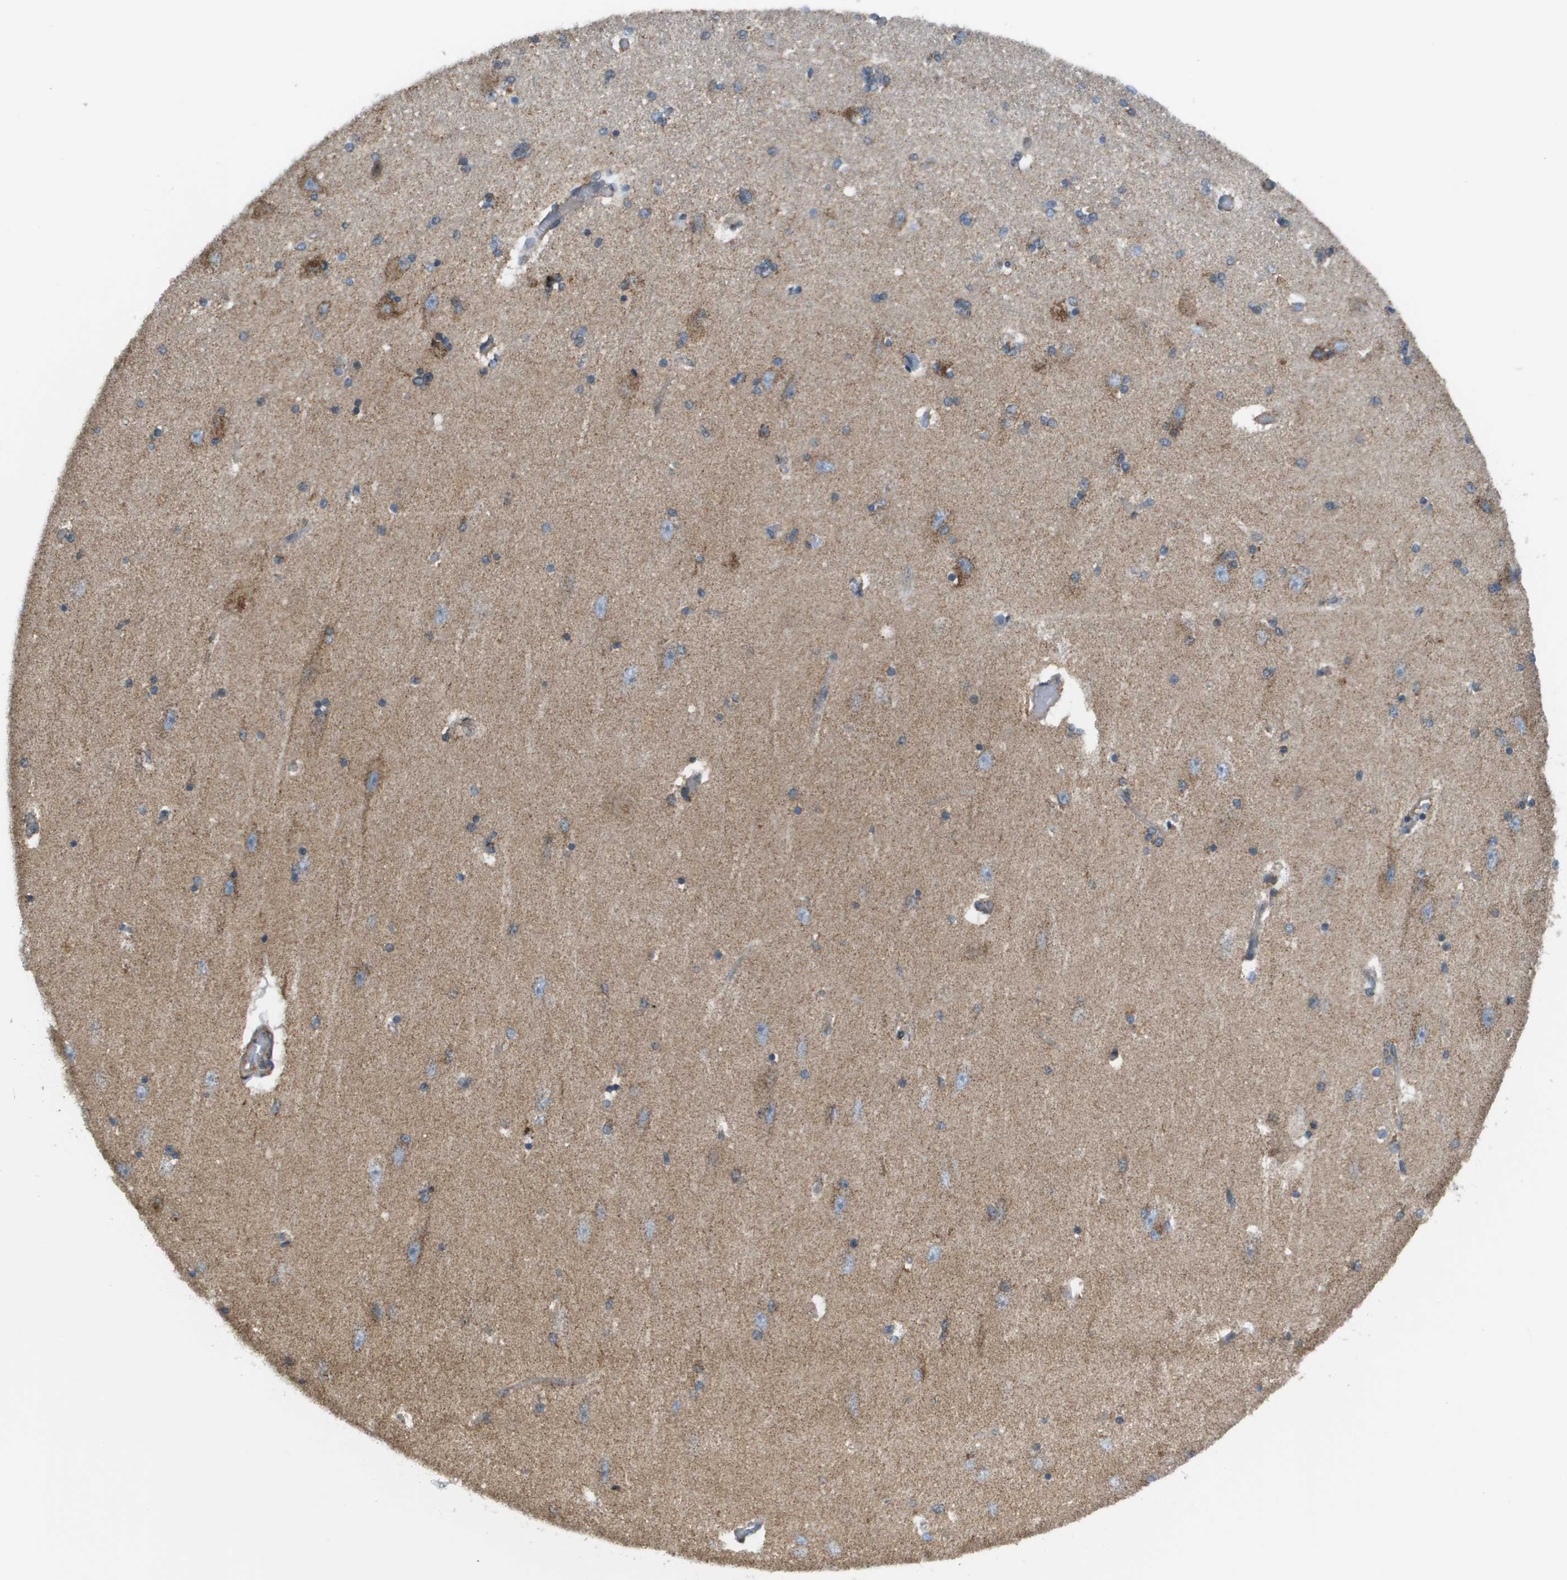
{"staining": {"intensity": "moderate", "quantity": "<25%", "location": "cytoplasmic/membranous"}, "tissue": "hippocampus", "cell_type": "Glial cells", "image_type": "normal", "snomed": [{"axis": "morphology", "description": "Normal tissue, NOS"}, {"axis": "topography", "description": "Hippocampus"}], "caption": "A brown stain labels moderate cytoplasmic/membranous positivity of a protein in glial cells of benign human hippocampus. (IHC, brightfield microscopy, high magnification).", "gene": "TAOK3", "patient": {"sex": "female", "age": 54}}